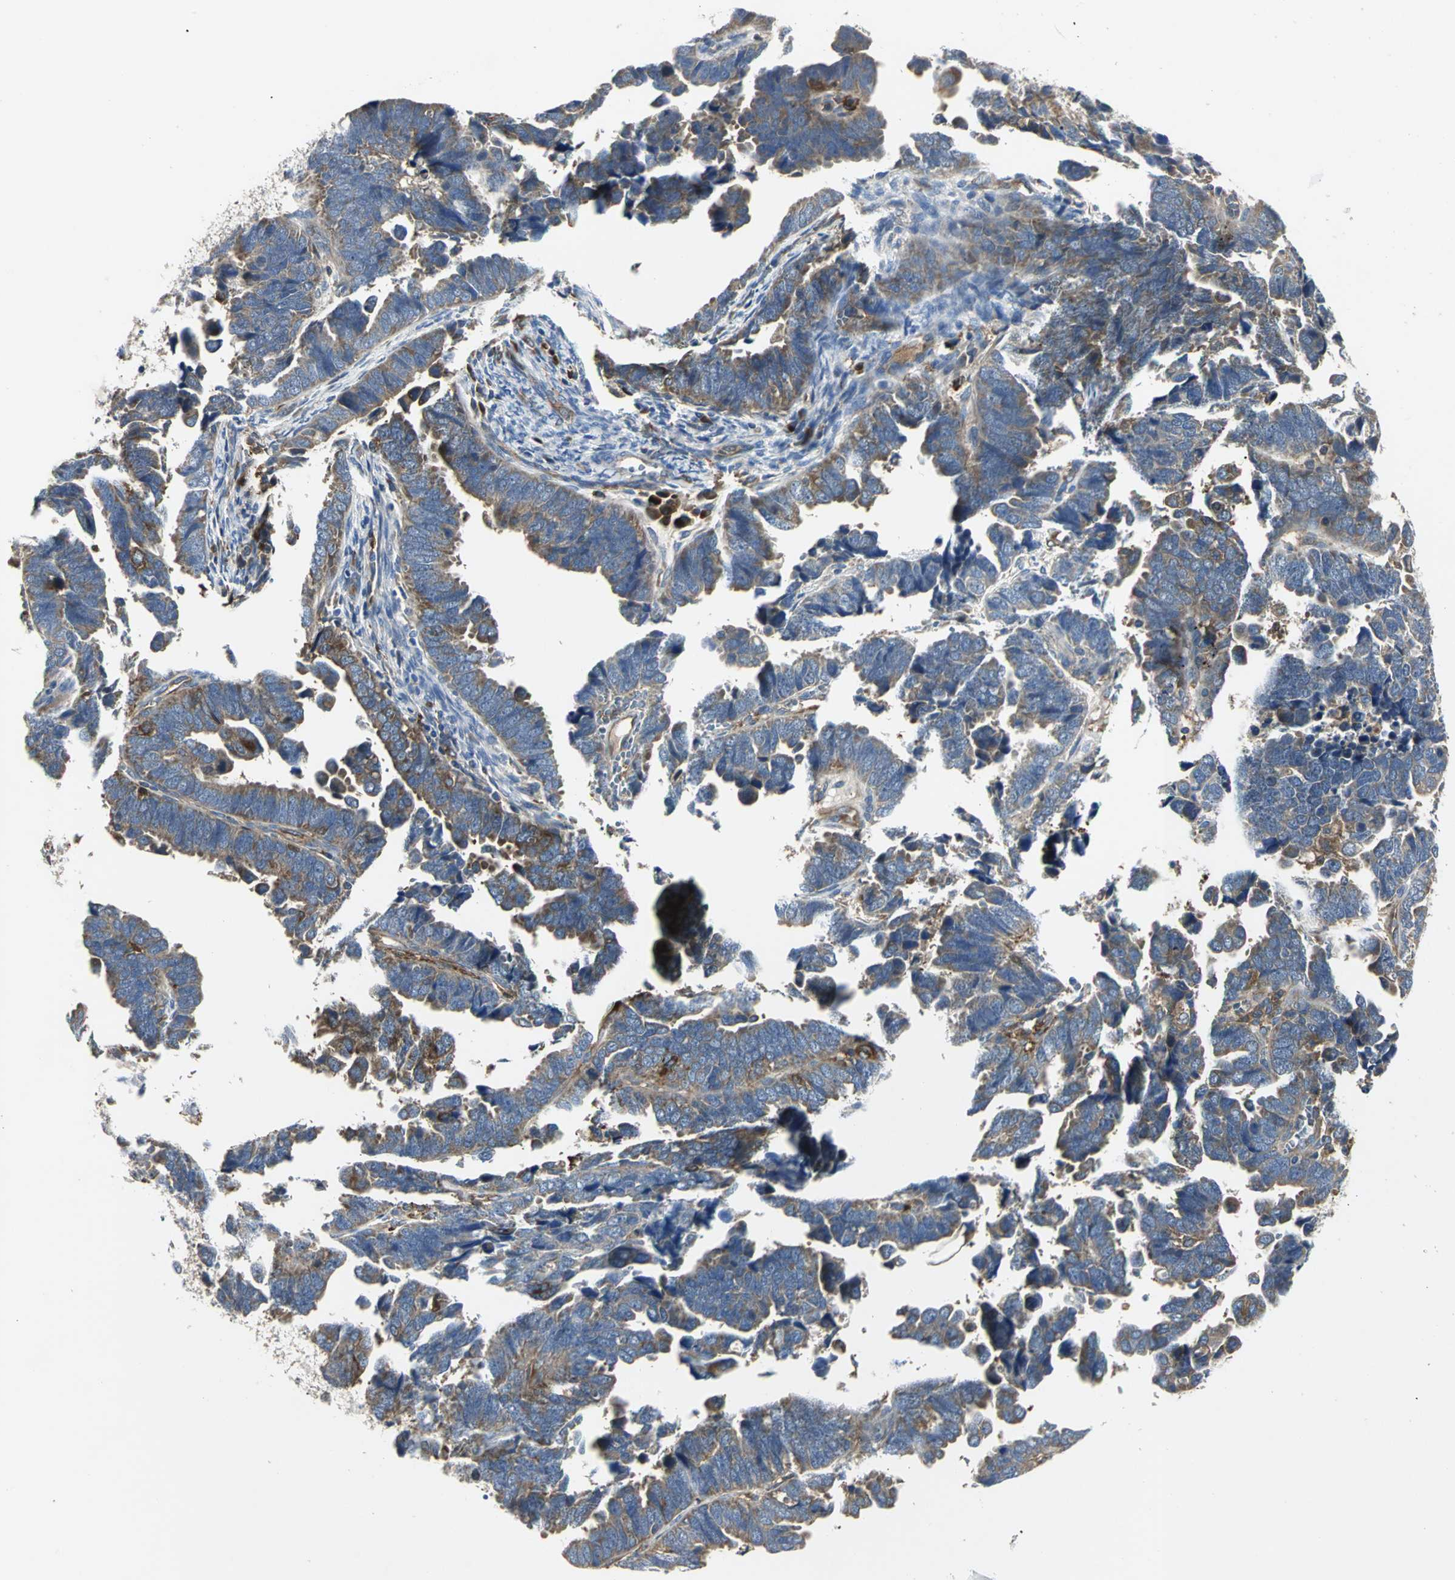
{"staining": {"intensity": "moderate", "quantity": ">75%", "location": "cytoplasmic/membranous"}, "tissue": "endometrial cancer", "cell_type": "Tumor cells", "image_type": "cancer", "snomed": [{"axis": "morphology", "description": "Adenocarcinoma, NOS"}, {"axis": "topography", "description": "Endometrium"}], "caption": "Moderate cytoplasmic/membranous positivity is identified in about >75% of tumor cells in adenocarcinoma (endometrial). (Brightfield microscopy of DAB IHC at high magnification).", "gene": "CHRNB1", "patient": {"sex": "female", "age": 75}}